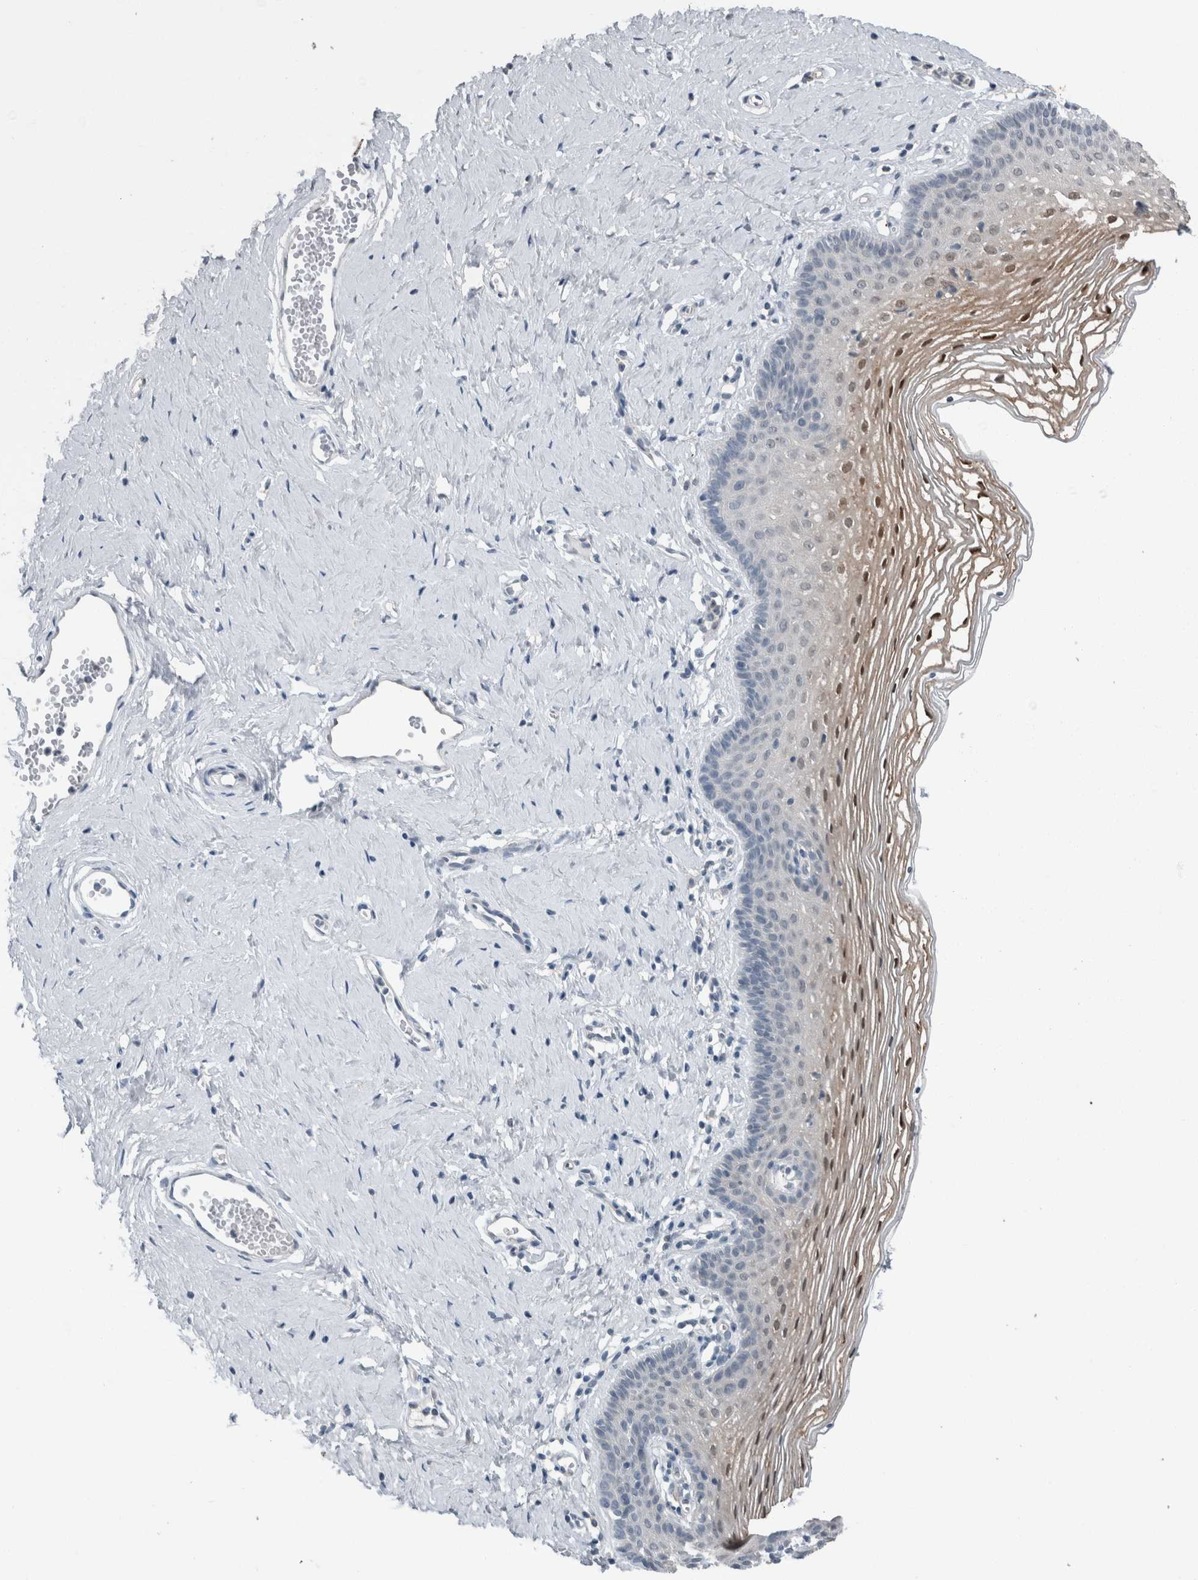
{"staining": {"intensity": "moderate", "quantity": "<25%", "location": "nuclear"}, "tissue": "vagina", "cell_type": "Squamous epithelial cells", "image_type": "normal", "snomed": [{"axis": "morphology", "description": "Normal tissue, NOS"}, {"axis": "topography", "description": "Vagina"}], "caption": "The photomicrograph exhibits immunohistochemical staining of normal vagina. There is moderate nuclear staining is identified in approximately <25% of squamous epithelial cells. (DAB (3,3'-diaminobenzidine) IHC with brightfield microscopy, high magnification).", "gene": "MYO1E", "patient": {"sex": "female", "age": 32}}